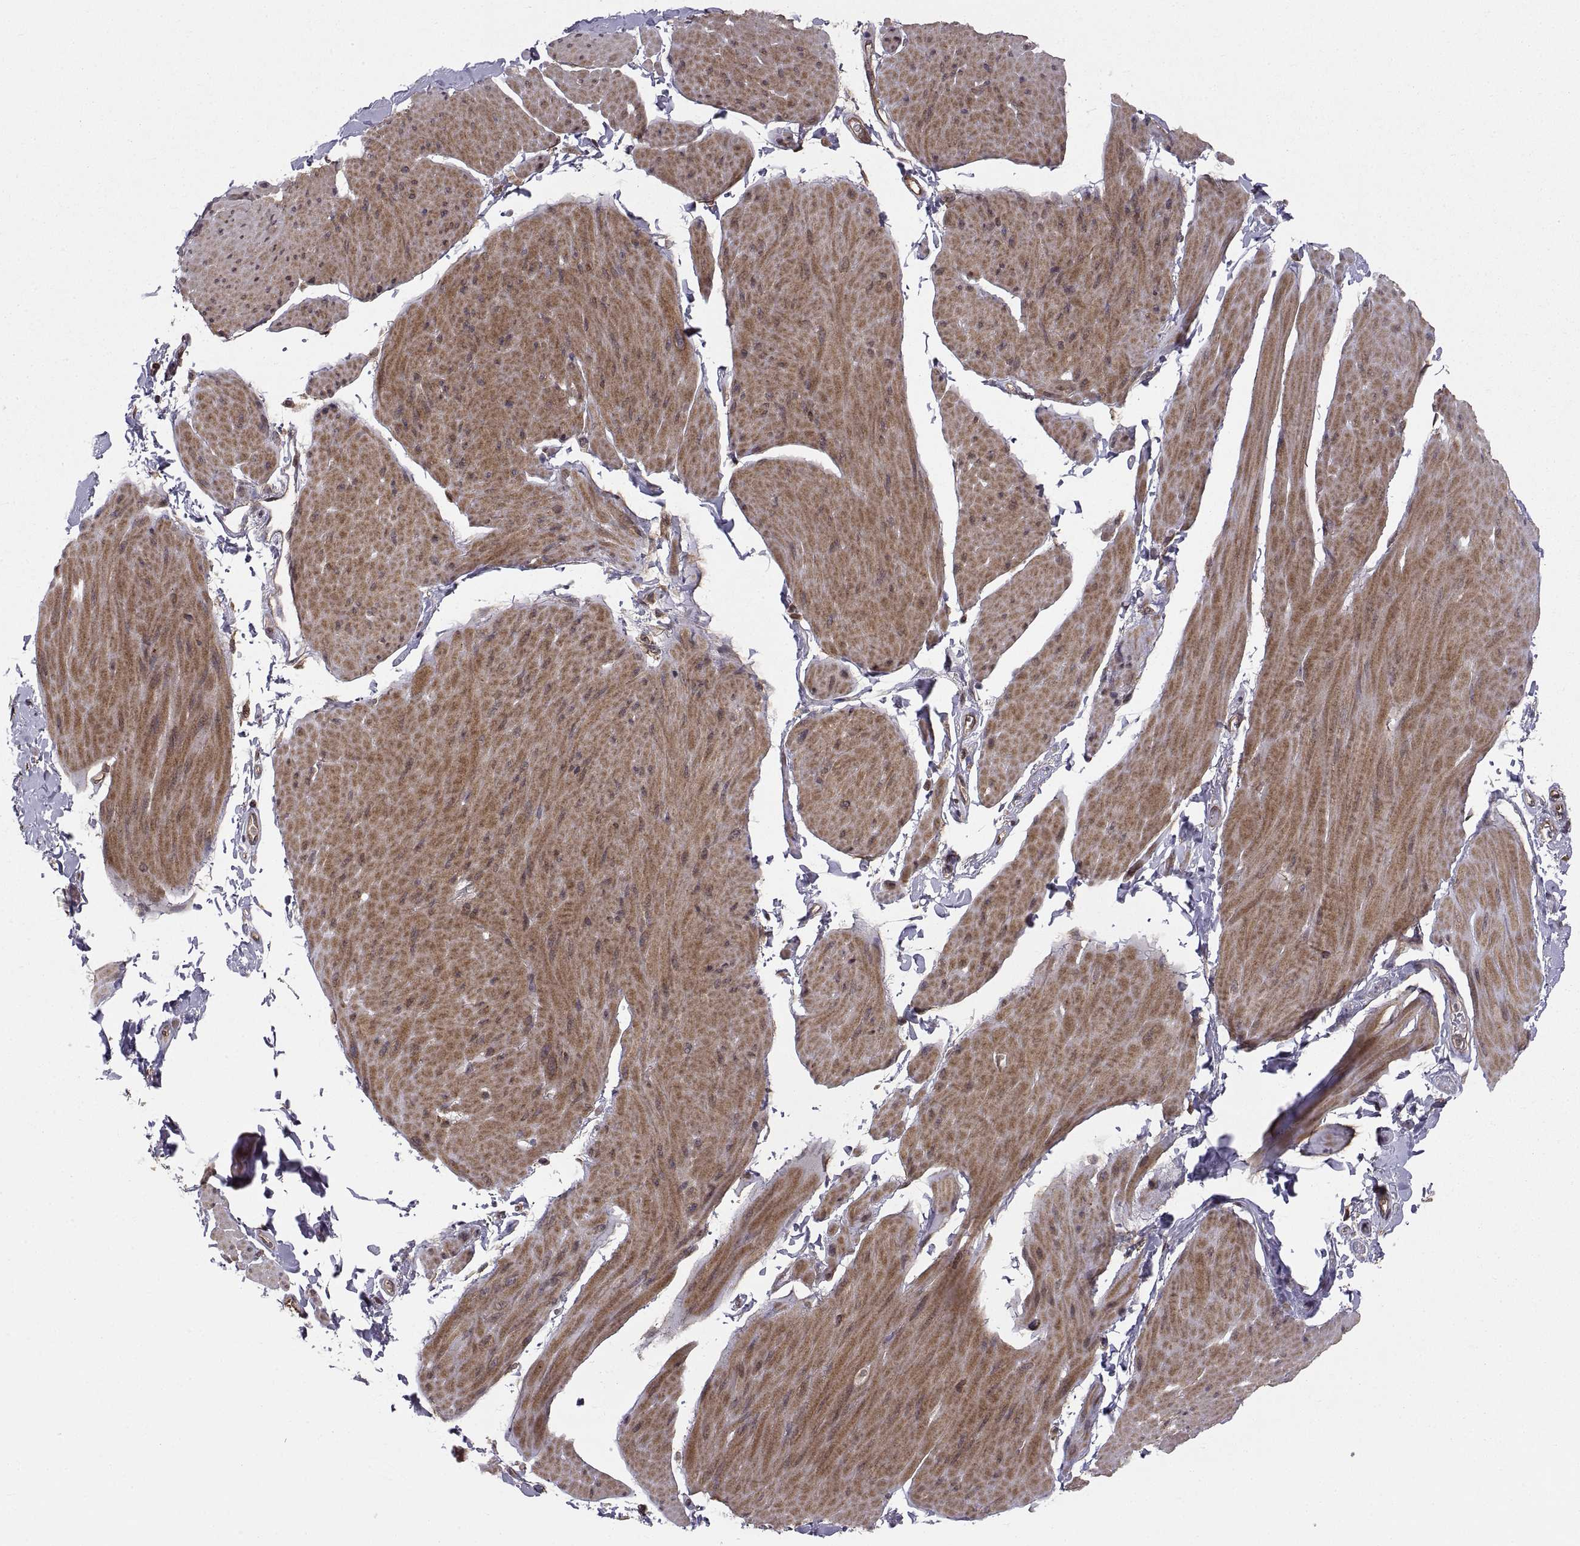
{"staining": {"intensity": "moderate", "quantity": ">75%", "location": "cytoplasmic/membranous"}, "tissue": "smooth muscle", "cell_type": "Smooth muscle cells", "image_type": "normal", "snomed": [{"axis": "morphology", "description": "Normal tissue, NOS"}, {"axis": "topography", "description": "Adipose tissue"}, {"axis": "topography", "description": "Smooth muscle"}, {"axis": "topography", "description": "Peripheral nerve tissue"}], "caption": "Protein staining of normal smooth muscle reveals moderate cytoplasmic/membranous expression in about >75% of smooth muscle cells.", "gene": "ABL2", "patient": {"sex": "male", "age": 83}}